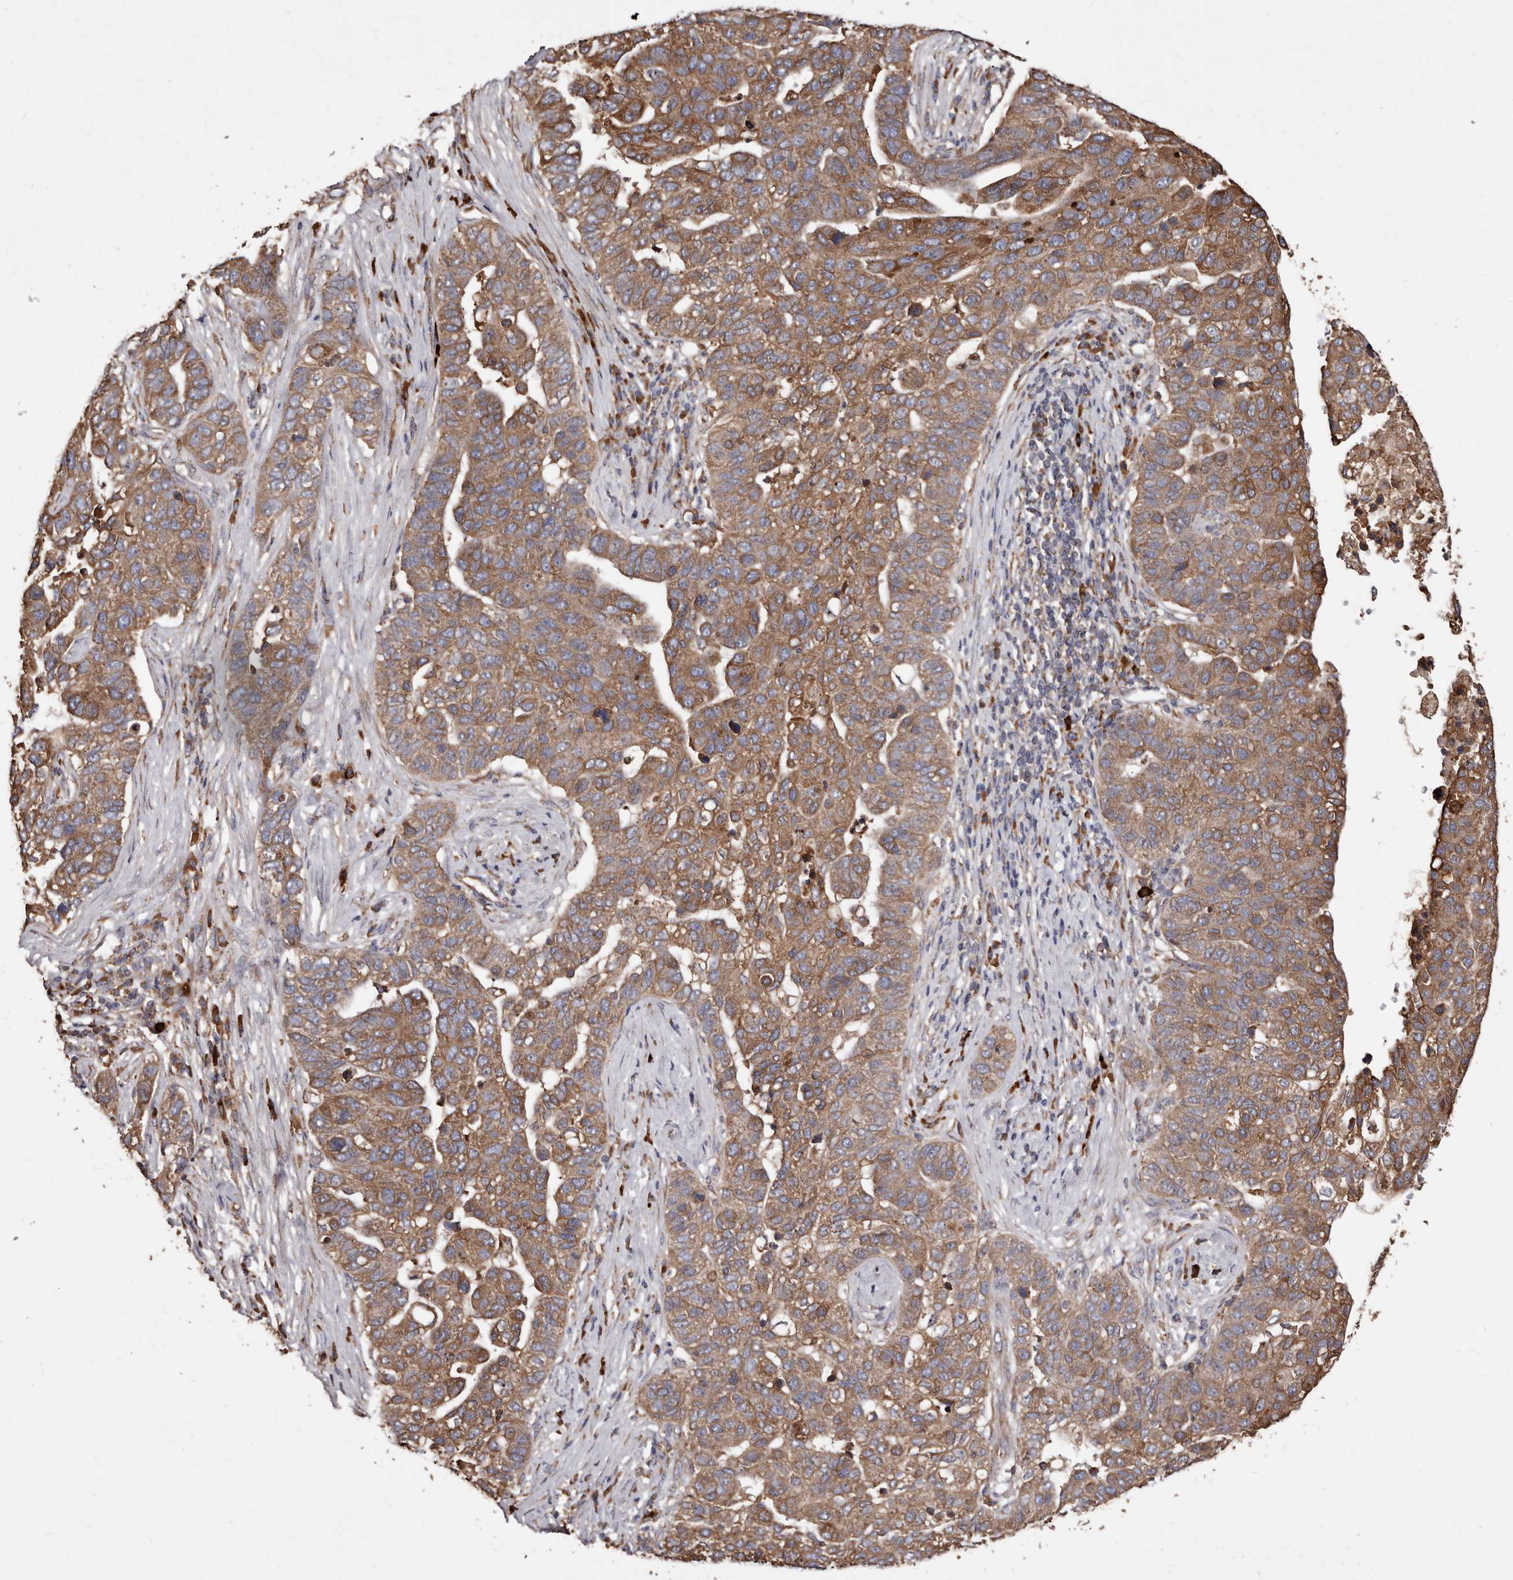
{"staining": {"intensity": "moderate", "quantity": ">75%", "location": "cytoplasmic/membranous"}, "tissue": "pancreatic cancer", "cell_type": "Tumor cells", "image_type": "cancer", "snomed": [{"axis": "morphology", "description": "Adenocarcinoma, NOS"}, {"axis": "topography", "description": "Pancreas"}], "caption": "This micrograph demonstrates immunohistochemistry staining of human pancreatic adenocarcinoma, with medium moderate cytoplasmic/membranous staining in about >75% of tumor cells.", "gene": "STEAP2", "patient": {"sex": "female", "age": 61}}